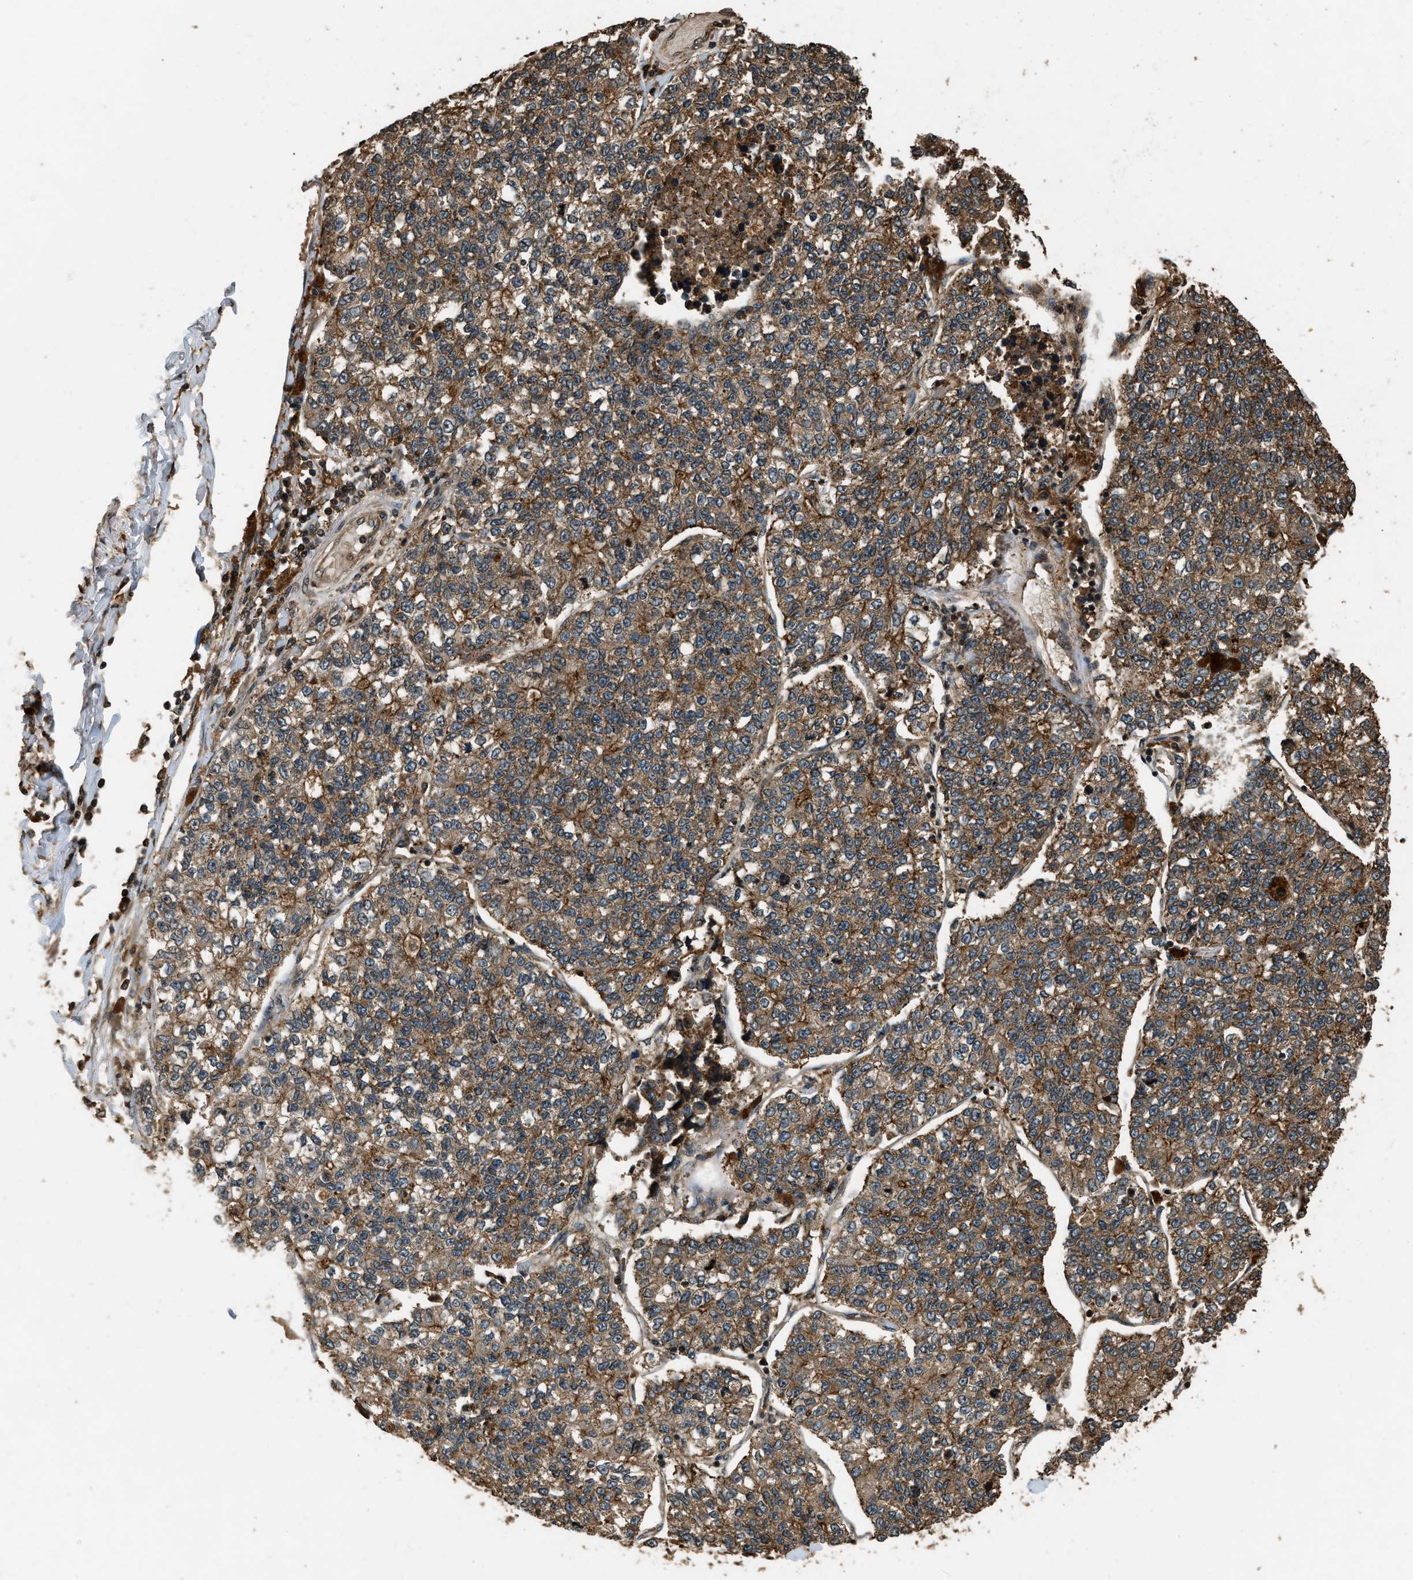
{"staining": {"intensity": "moderate", "quantity": ">75%", "location": "cytoplasmic/membranous"}, "tissue": "lung cancer", "cell_type": "Tumor cells", "image_type": "cancer", "snomed": [{"axis": "morphology", "description": "Adenocarcinoma, NOS"}, {"axis": "topography", "description": "Lung"}], "caption": "Immunohistochemistry (IHC) histopathology image of neoplastic tissue: lung cancer stained using IHC exhibits medium levels of moderate protein expression localized specifically in the cytoplasmic/membranous of tumor cells, appearing as a cytoplasmic/membranous brown color.", "gene": "RAP2A", "patient": {"sex": "male", "age": 49}}